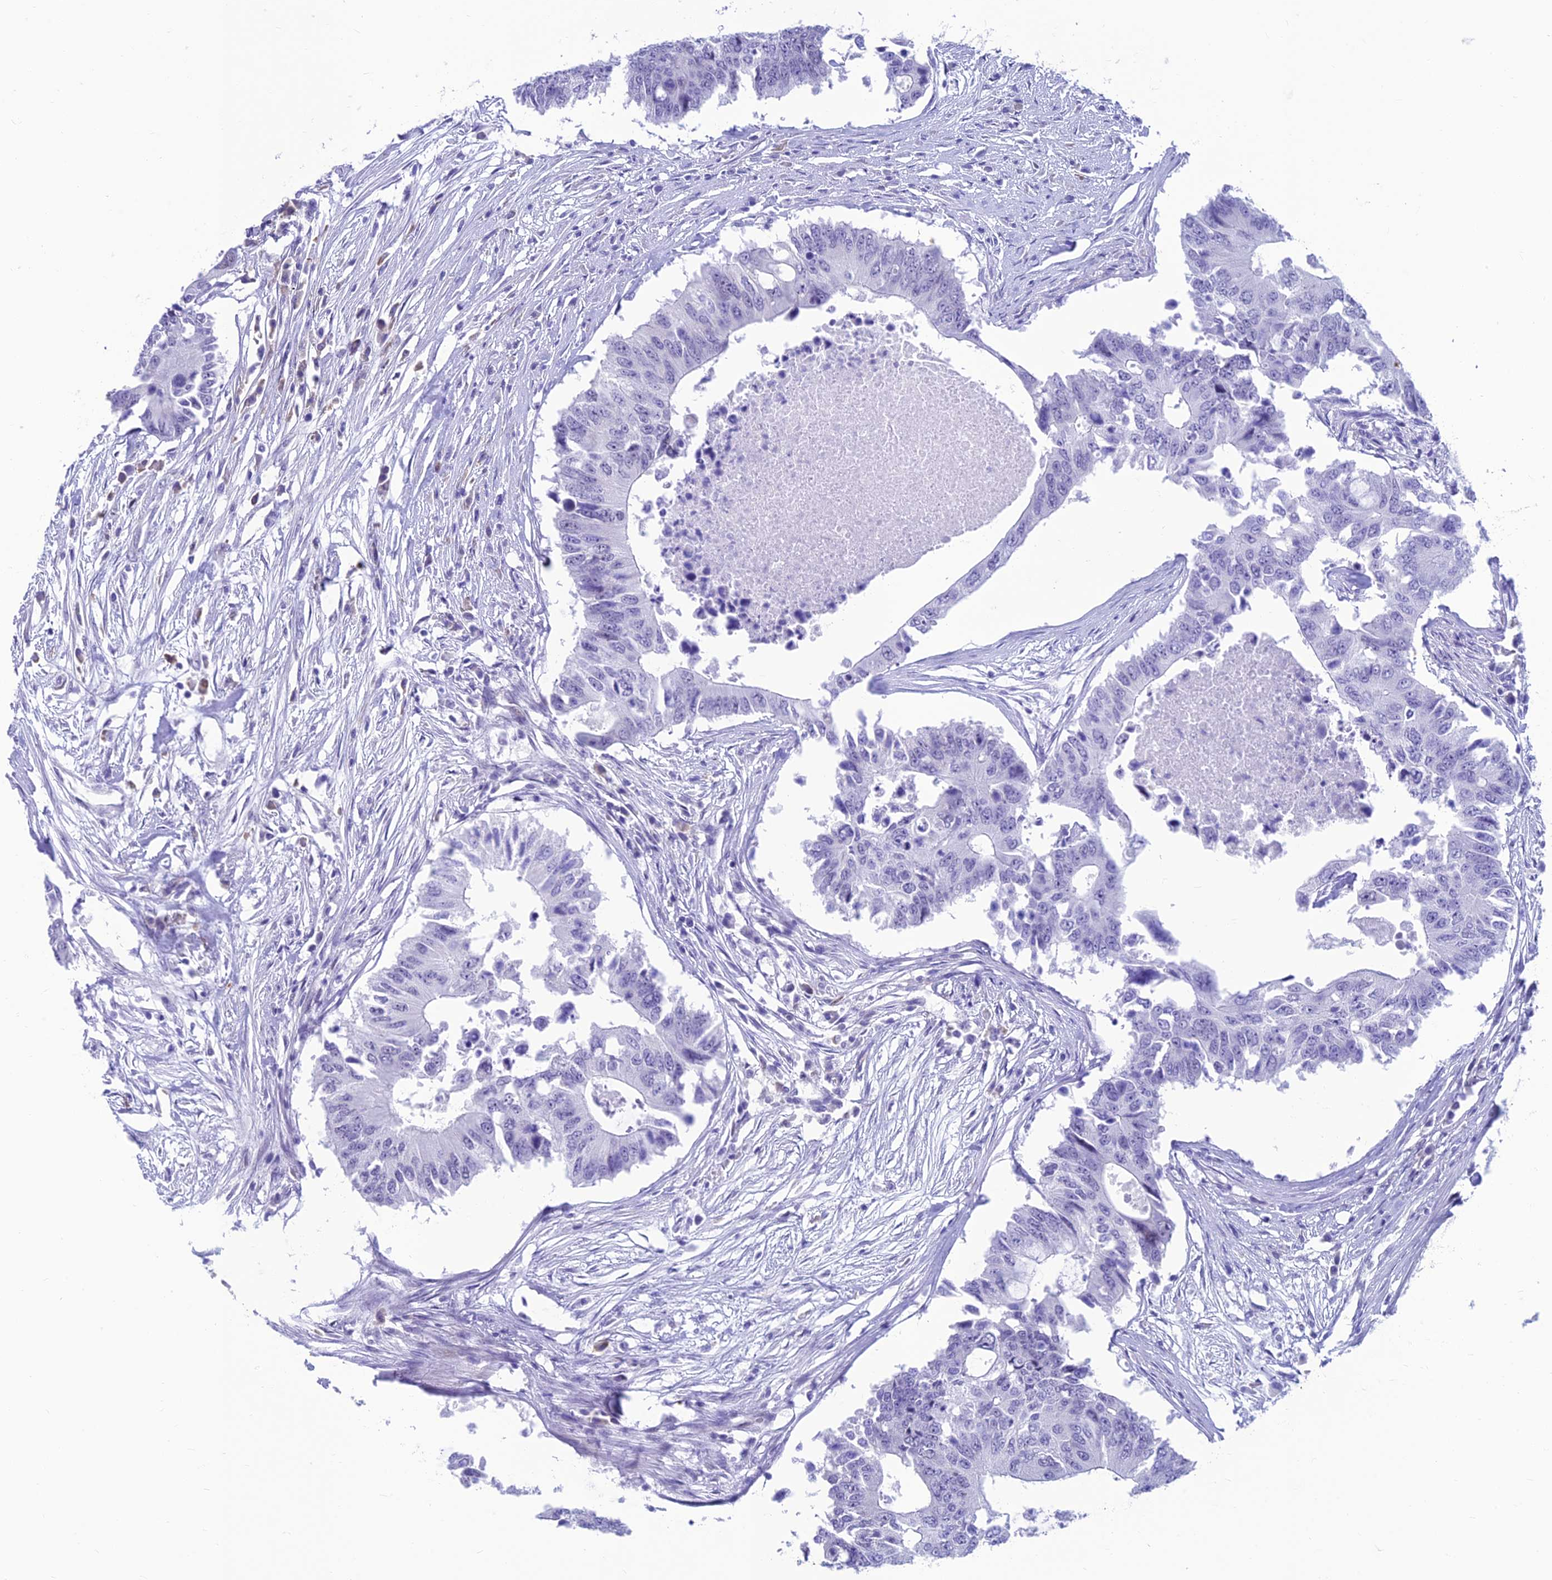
{"staining": {"intensity": "negative", "quantity": "none", "location": "none"}, "tissue": "colorectal cancer", "cell_type": "Tumor cells", "image_type": "cancer", "snomed": [{"axis": "morphology", "description": "Adenocarcinoma, NOS"}, {"axis": "topography", "description": "Colon"}], "caption": "Immunohistochemistry (IHC) photomicrograph of neoplastic tissue: colorectal cancer (adenocarcinoma) stained with DAB displays no significant protein positivity in tumor cells.", "gene": "KIAA1191", "patient": {"sex": "male", "age": 71}}